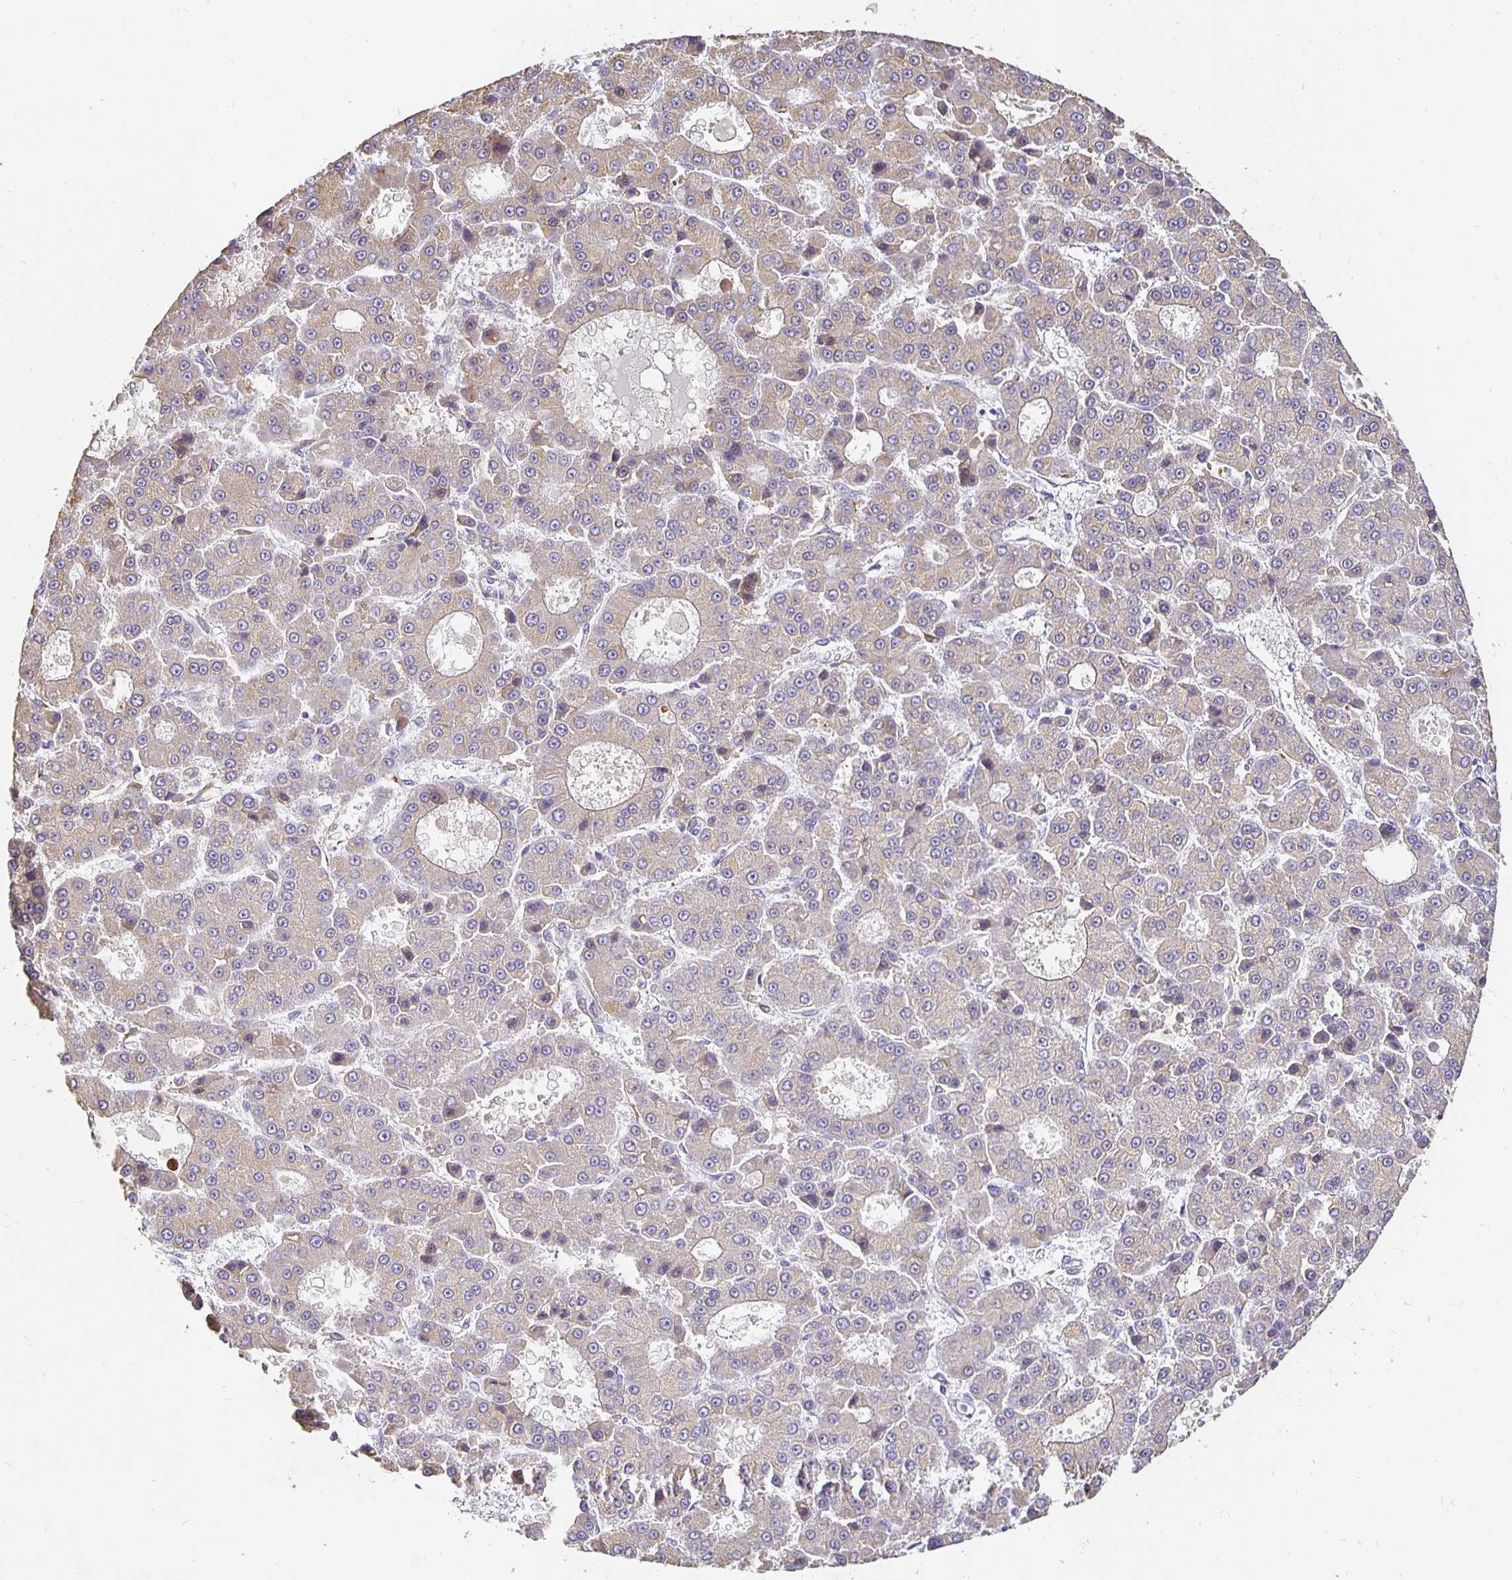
{"staining": {"intensity": "weak", "quantity": "<25%", "location": "cytoplasmic/membranous"}, "tissue": "liver cancer", "cell_type": "Tumor cells", "image_type": "cancer", "snomed": [{"axis": "morphology", "description": "Carcinoma, Hepatocellular, NOS"}, {"axis": "topography", "description": "Liver"}], "caption": "Liver cancer (hepatocellular carcinoma) was stained to show a protein in brown. There is no significant positivity in tumor cells. (Stains: DAB immunohistochemistry (IHC) with hematoxylin counter stain, Microscopy: brightfield microscopy at high magnification).", "gene": "PLOD1", "patient": {"sex": "male", "age": 70}}